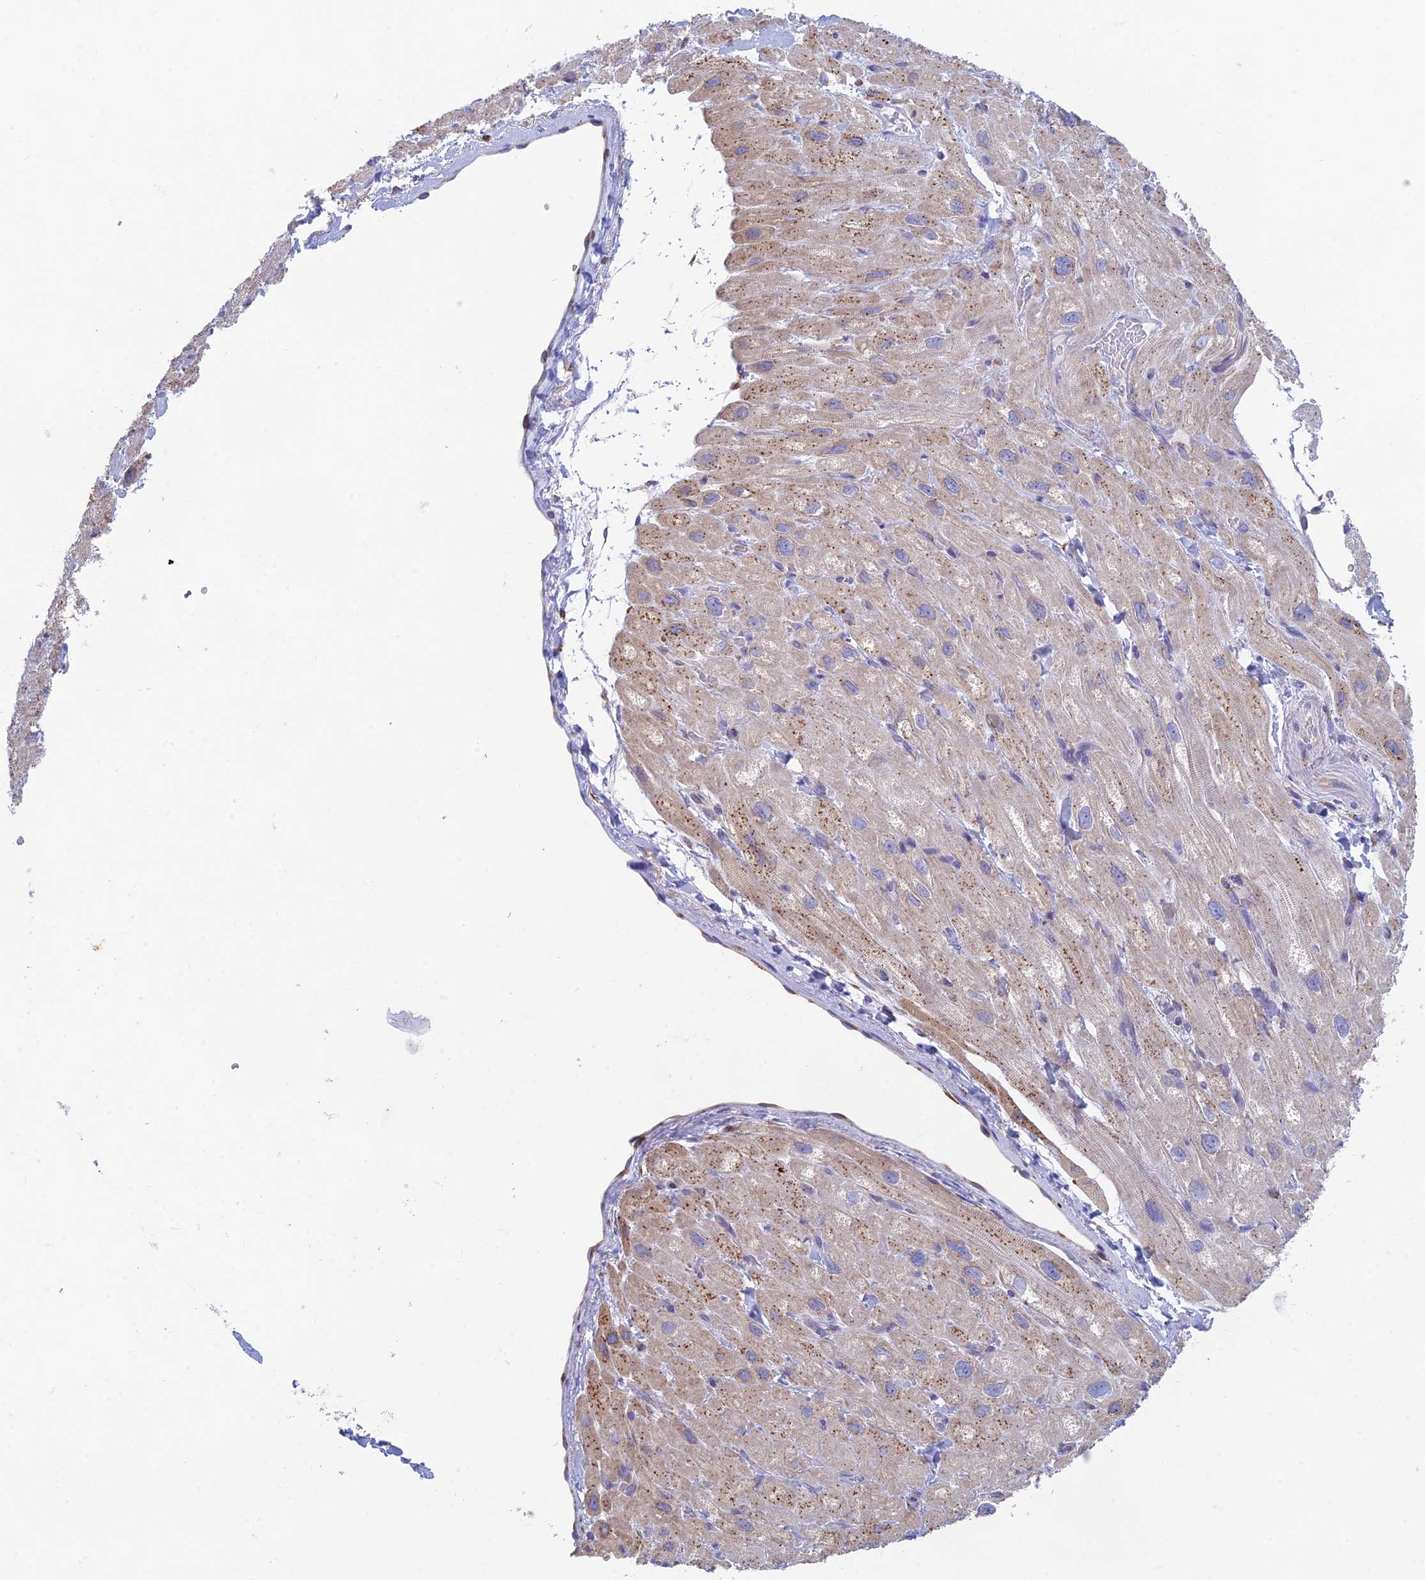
{"staining": {"intensity": "weak", "quantity": "25%-75%", "location": "cytoplasmic/membranous"}, "tissue": "heart muscle", "cell_type": "Cardiomyocytes", "image_type": "normal", "snomed": [{"axis": "morphology", "description": "Normal tissue, NOS"}, {"axis": "topography", "description": "Heart"}], "caption": "Brown immunohistochemical staining in benign human heart muscle demonstrates weak cytoplasmic/membranous staining in about 25%-75% of cardiomyocytes. (Brightfield microscopy of DAB IHC at high magnification).", "gene": "WDR35", "patient": {"sex": "male", "age": 65}}